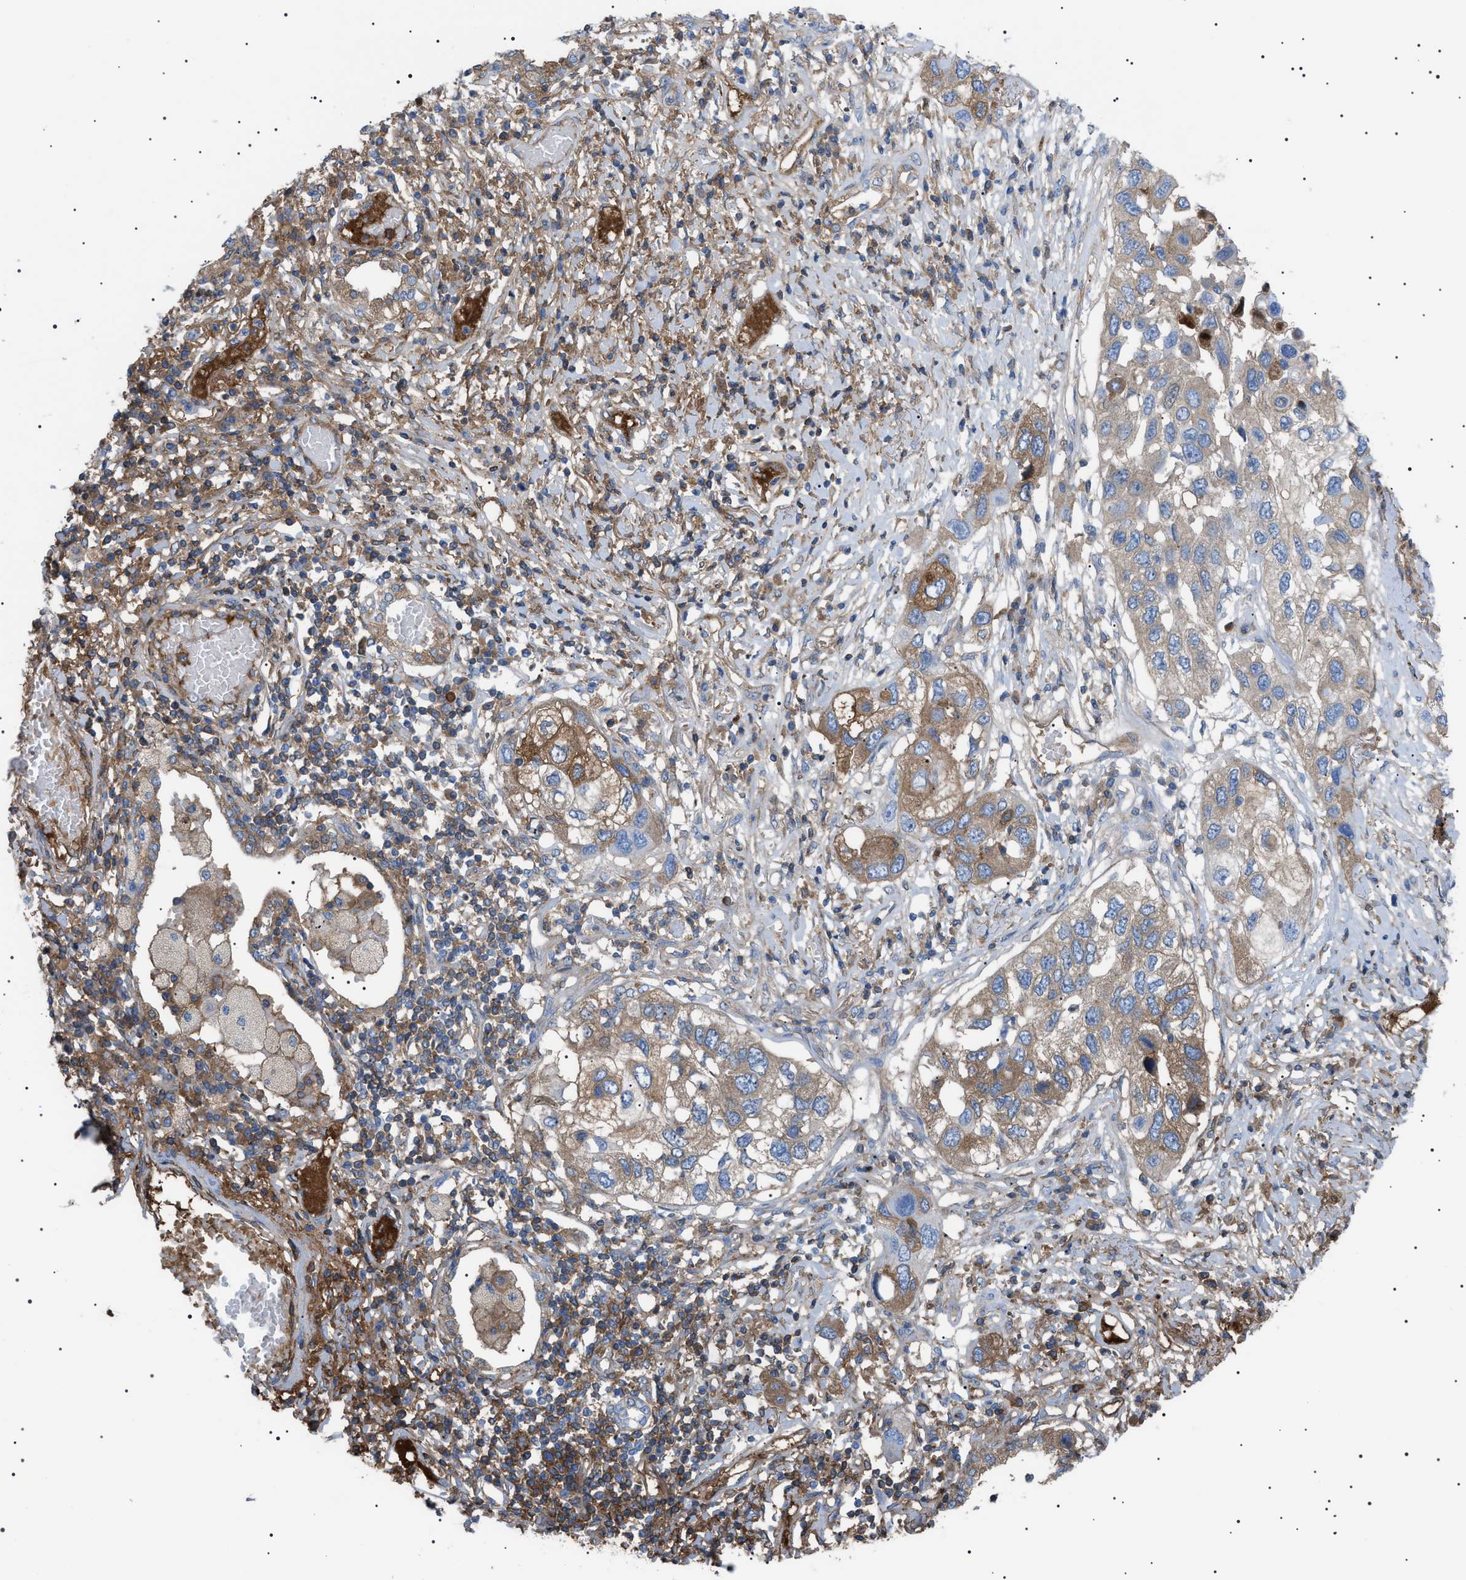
{"staining": {"intensity": "moderate", "quantity": ">75%", "location": "cytoplasmic/membranous"}, "tissue": "lung cancer", "cell_type": "Tumor cells", "image_type": "cancer", "snomed": [{"axis": "morphology", "description": "Squamous cell carcinoma, NOS"}, {"axis": "topography", "description": "Lung"}], "caption": "IHC photomicrograph of squamous cell carcinoma (lung) stained for a protein (brown), which exhibits medium levels of moderate cytoplasmic/membranous positivity in approximately >75% of tumor cells.", "gene": "LPA", "patient": {"sex": "male", "age": 71}}